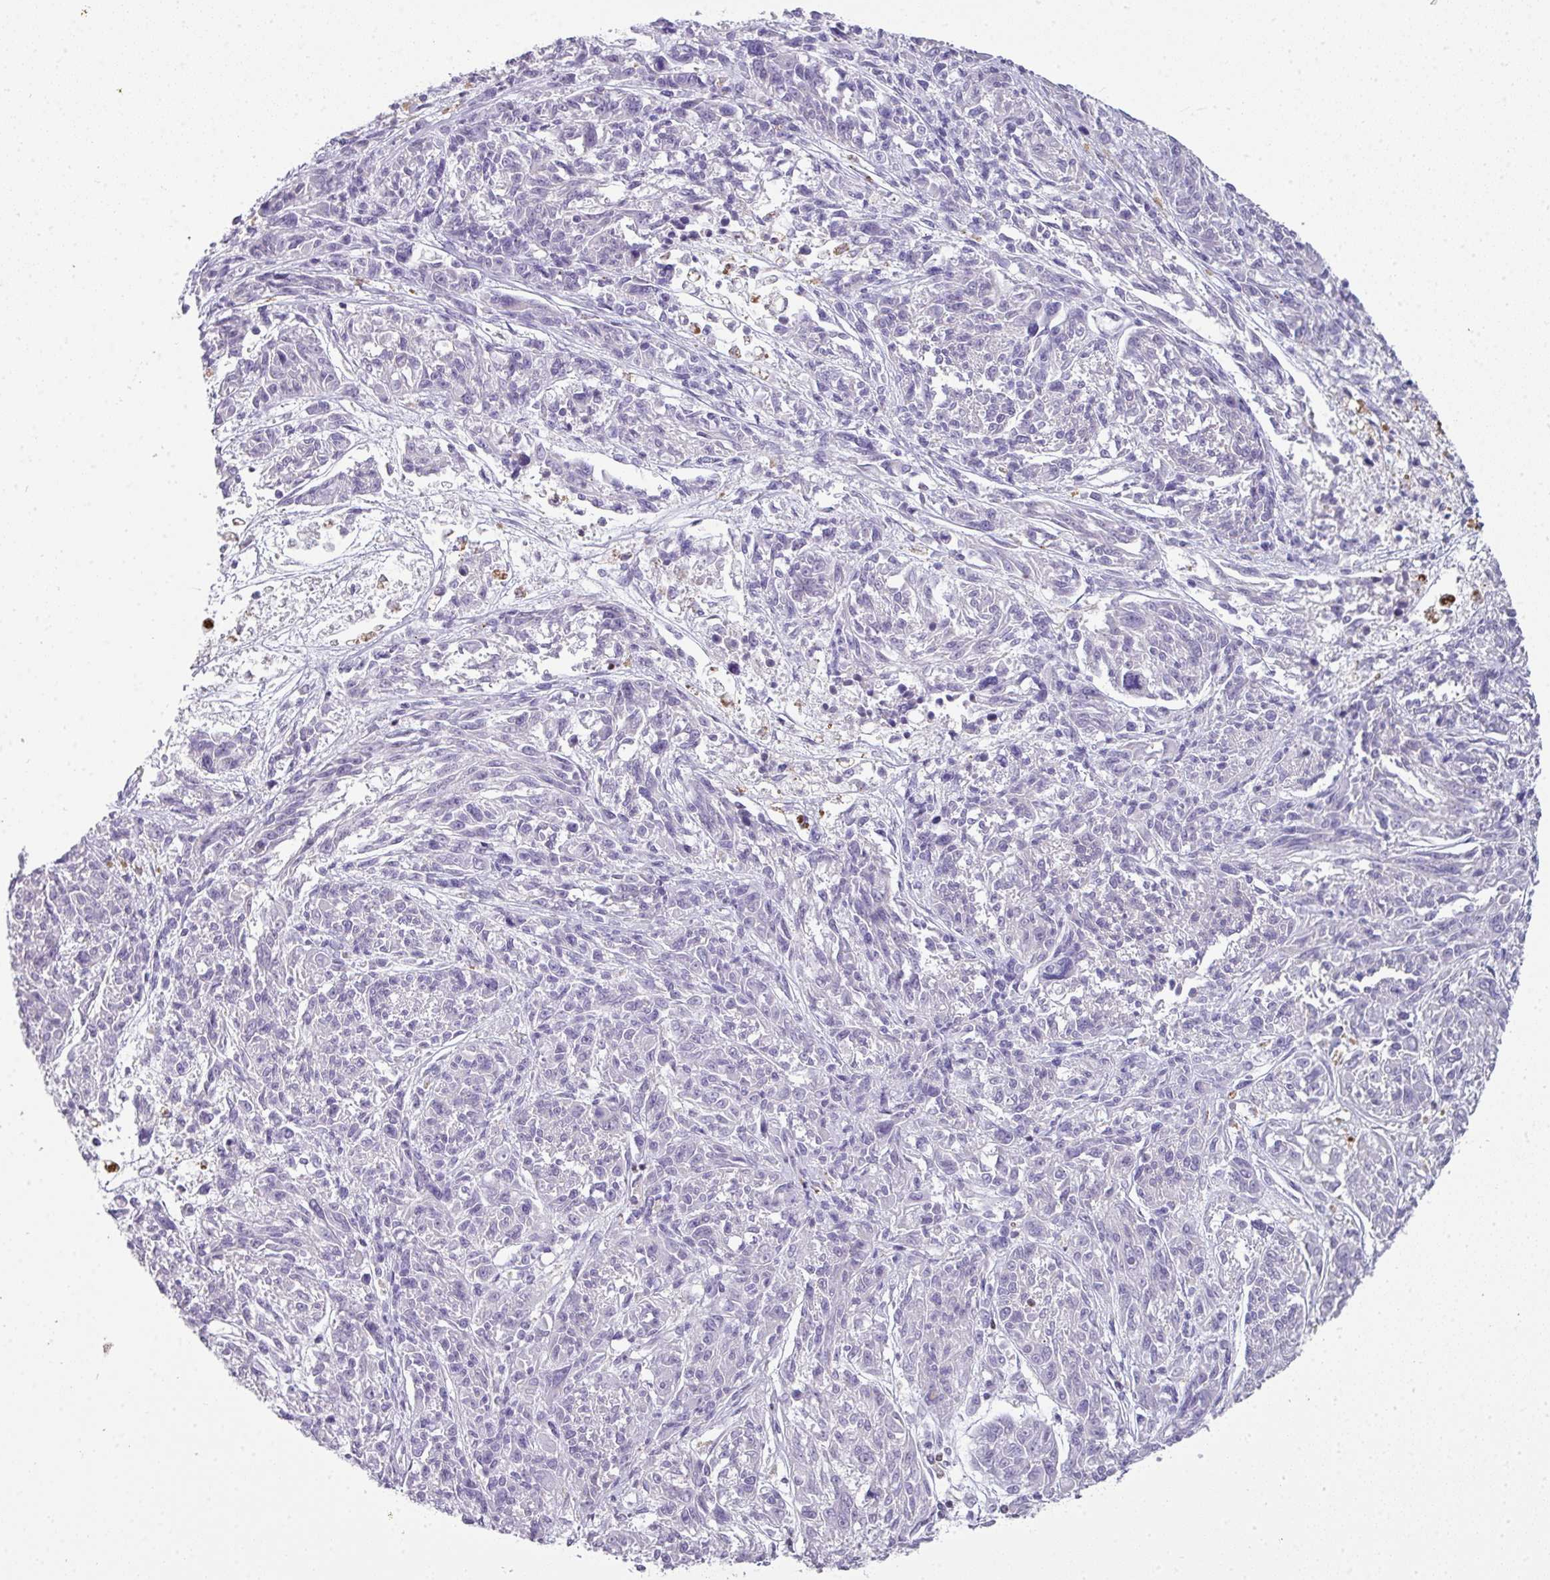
{"staining": {"intensity": "negative", "quantity": "none", "location": "none"}, "tissue": "melanoma", "cell_type": "Tumor cells", "image_type": "cancer", "snomed": [{"axis": "morphology", "description": "Malignant melanoma, NOS"}, {"axis": "topography", "description": "Skin"}], "caption": "Tumor cells show no significant protein expression in melanoma.", "gene": "STAT5A", "patient": {"sex": "male", "age": 53}}